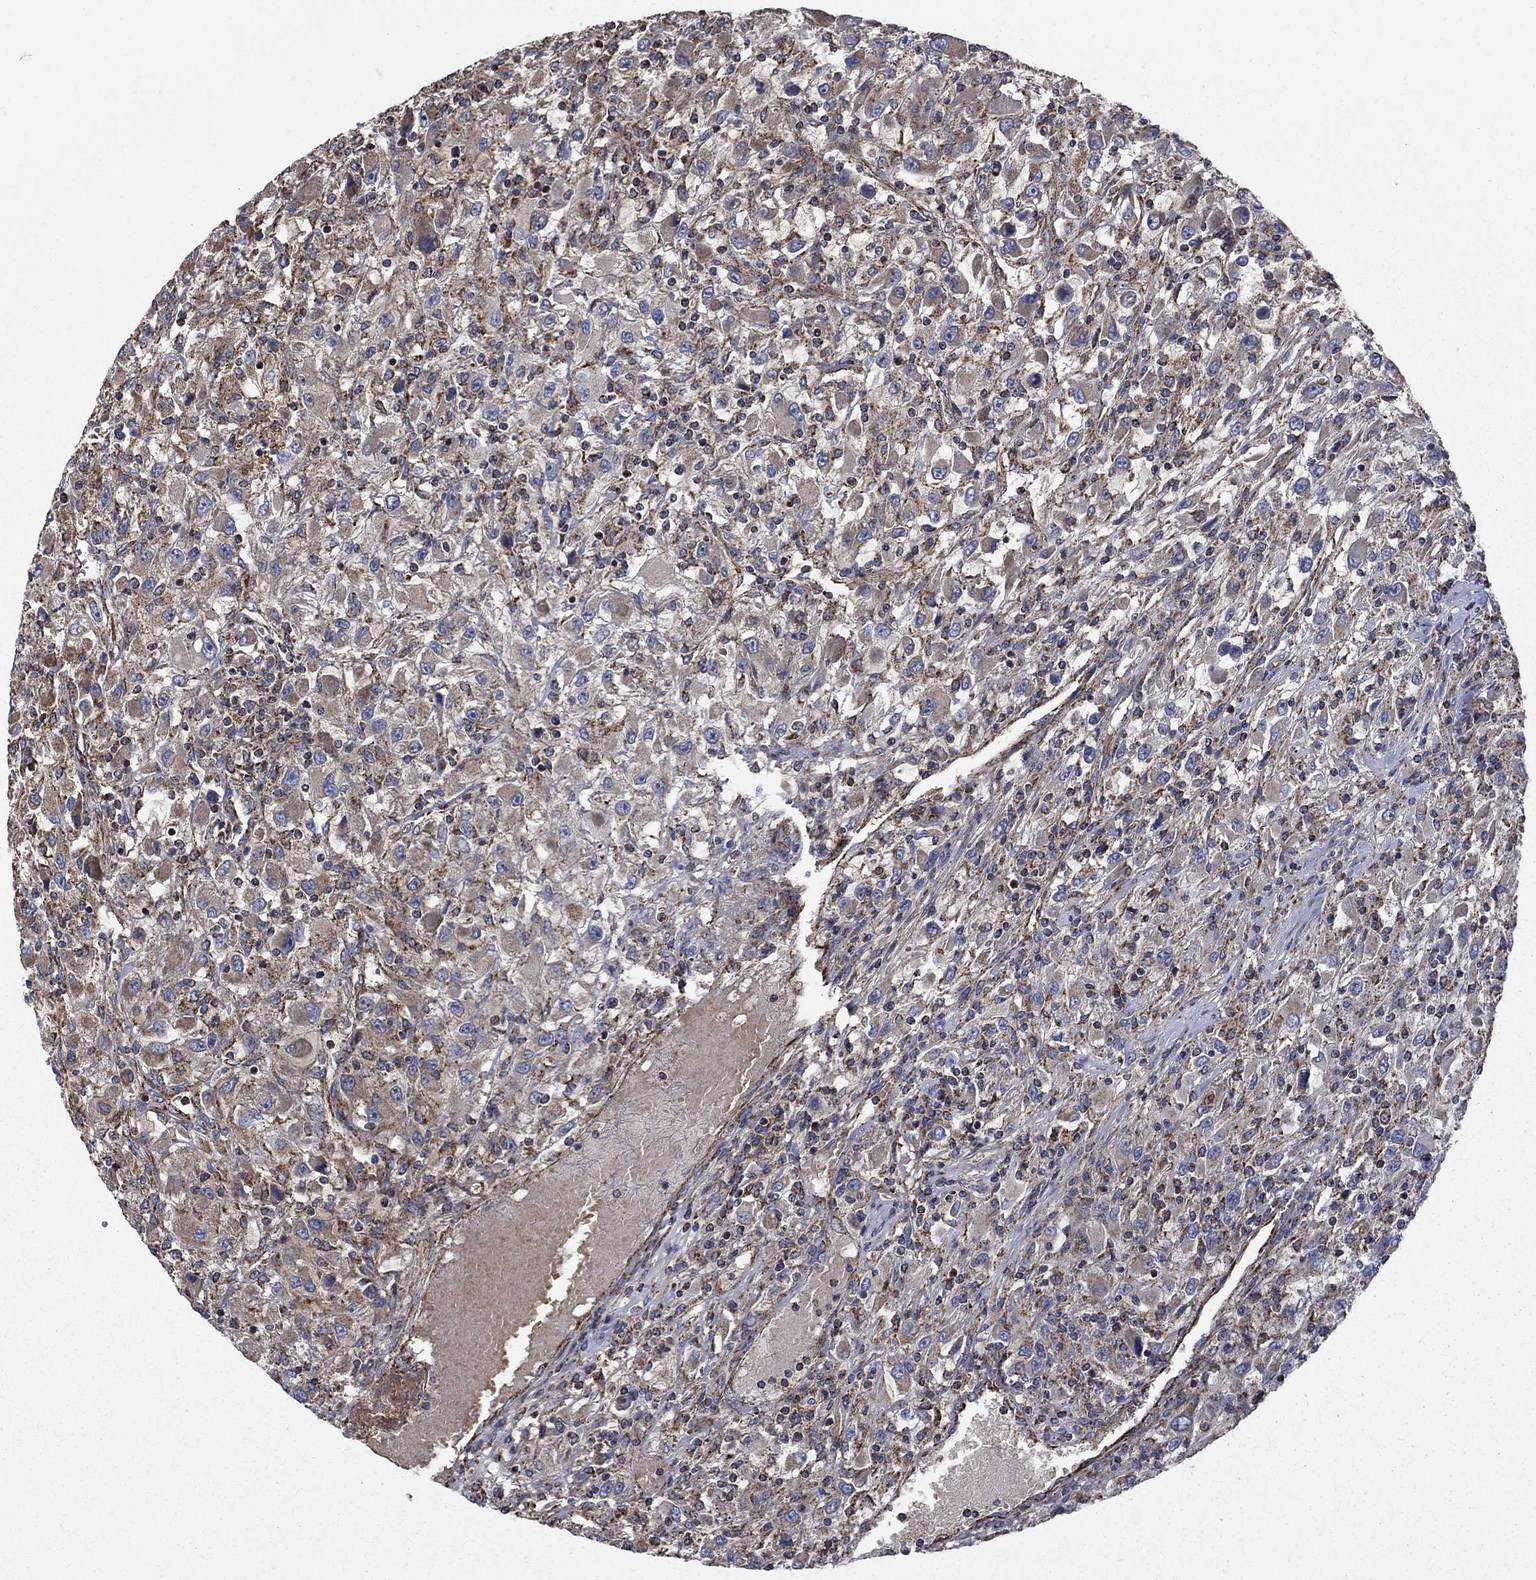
{"staining": {"intensity": "moderate", "quantity": "<25%", "location": "cytoplasmic/membranous"}, "tissue": "renal cancer", "cell_type": "Tumor cells", "image_type": "cancer", "snomed": [{"axis": "morphology", "description": "Adenocarcinoma, NOS"}, {"axis": "topography", "description": "Kidney"}], "caption": "This is an image of immunohistochemistry staining of adenocarcinoma (renal), which shows moderate staining in the cytoplasmic/membranous of tumor cells.", "gene": "NDUFS8", "patient": {"sex": "female", "age": 67}}